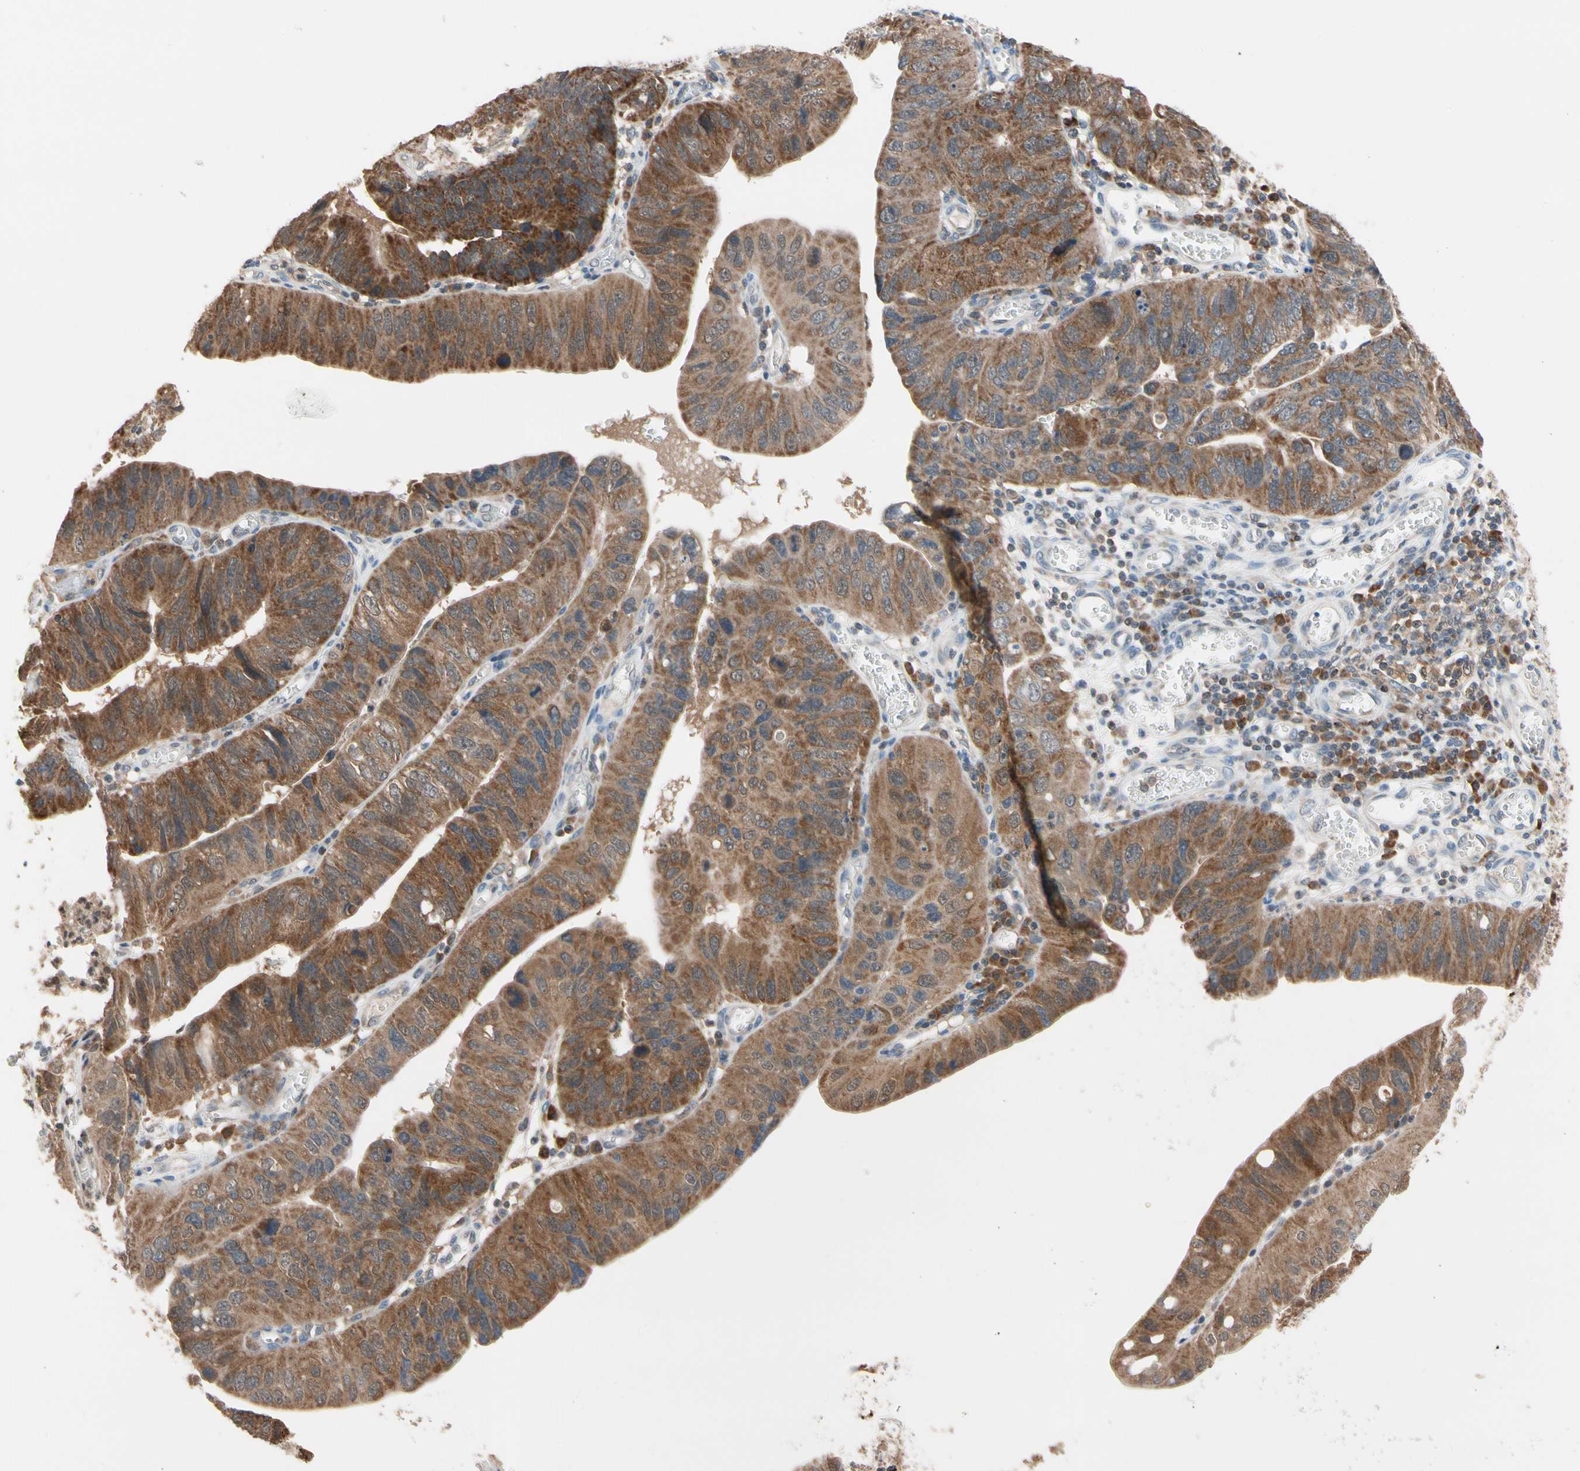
{"staining": {"intensity": "strong", "quantity": ">75%", "location": "cytoplasmic/membranous"}, "tissue": "stomach cancer", "cell_type": "Tumor cells", "image_type": "cancer", "snomed": [{"axis": "morphology", "description": "Adenocarcinoma, NOS"}, {"axis": "topography", "description": "Stomach"}], "caption": "This image displays immunohistochemistry staining of human stomach cancer (adenocarcinoma), with high strong cytoplasmic/membranous positivity in approximately >75% of tumor cells.", "gene": "MTHFS", "patient": {"sex": "male", "age": 59}}